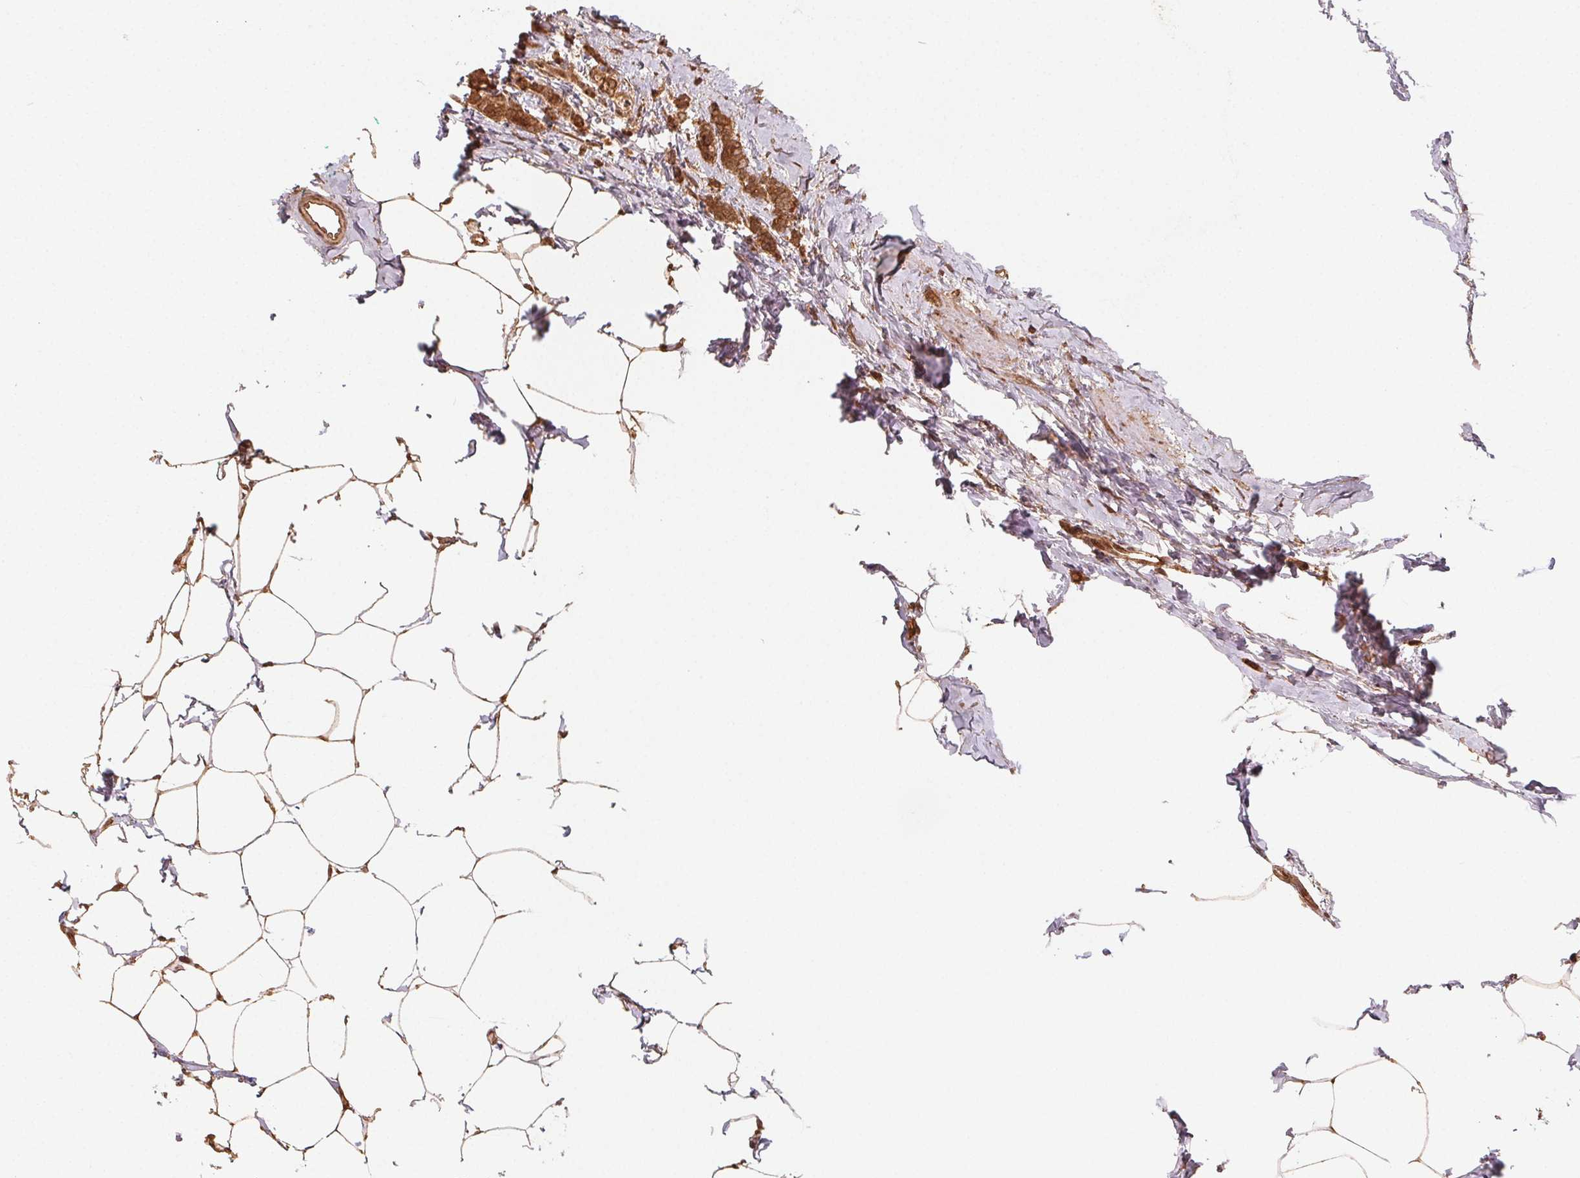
{"staining": {"intensity": "moderate", "quantity": ">75%", "location": "cytoplasmic/membranous"}, "tissue": "breast cancer", "cell_type": "Tumor cells", "image_type": "cancer", "snomed": [{"axis": "morphology", "description": "Duct carcinoma"}, {"axis": "topography", "description": "Breast"}], "caption": "Breast cancer stained with a protein marker exhibits moderate staining in tumor cells.", "gene": "WBP2", "patient": {"sex": "female", "age": 40}}